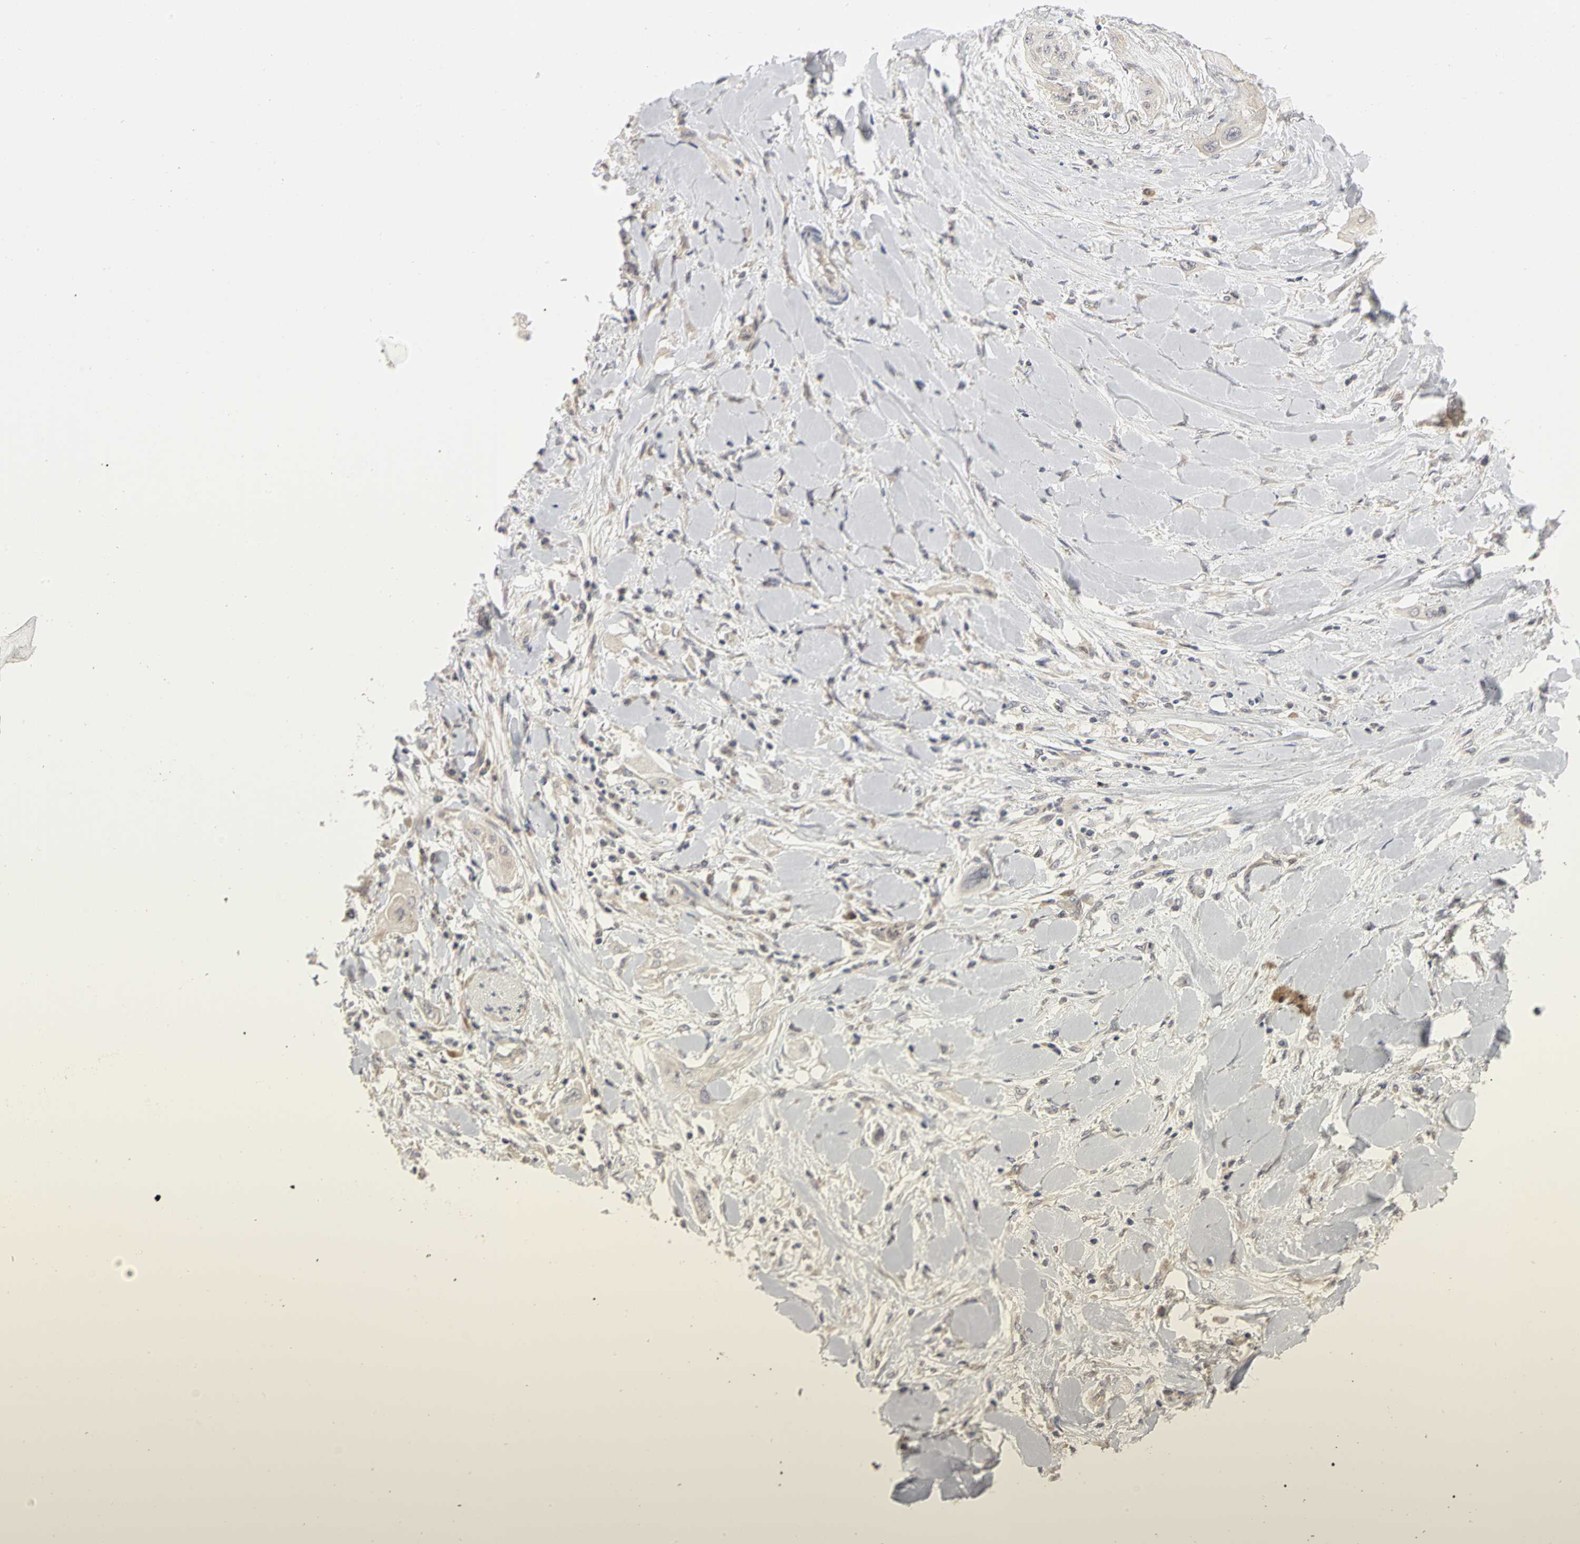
{"staining": {"intensity": "negative", "quantity": "none", "location": "none"}, "tissue": "lung cancer", "cell_type": "Tumor cells", "image_type": "cancer", "snomed": [{"axis": "morphology", "description": "Squamous cell carcinoma, NOS"}, {"axis": "topography", "description": "Lung"}], "caption": "The micrograph reveals no significant expression in tumor cells of lung squamous cell carcinoma.", "gene": "IRAK1", "patient": {"sex": "female", "age": 47}}